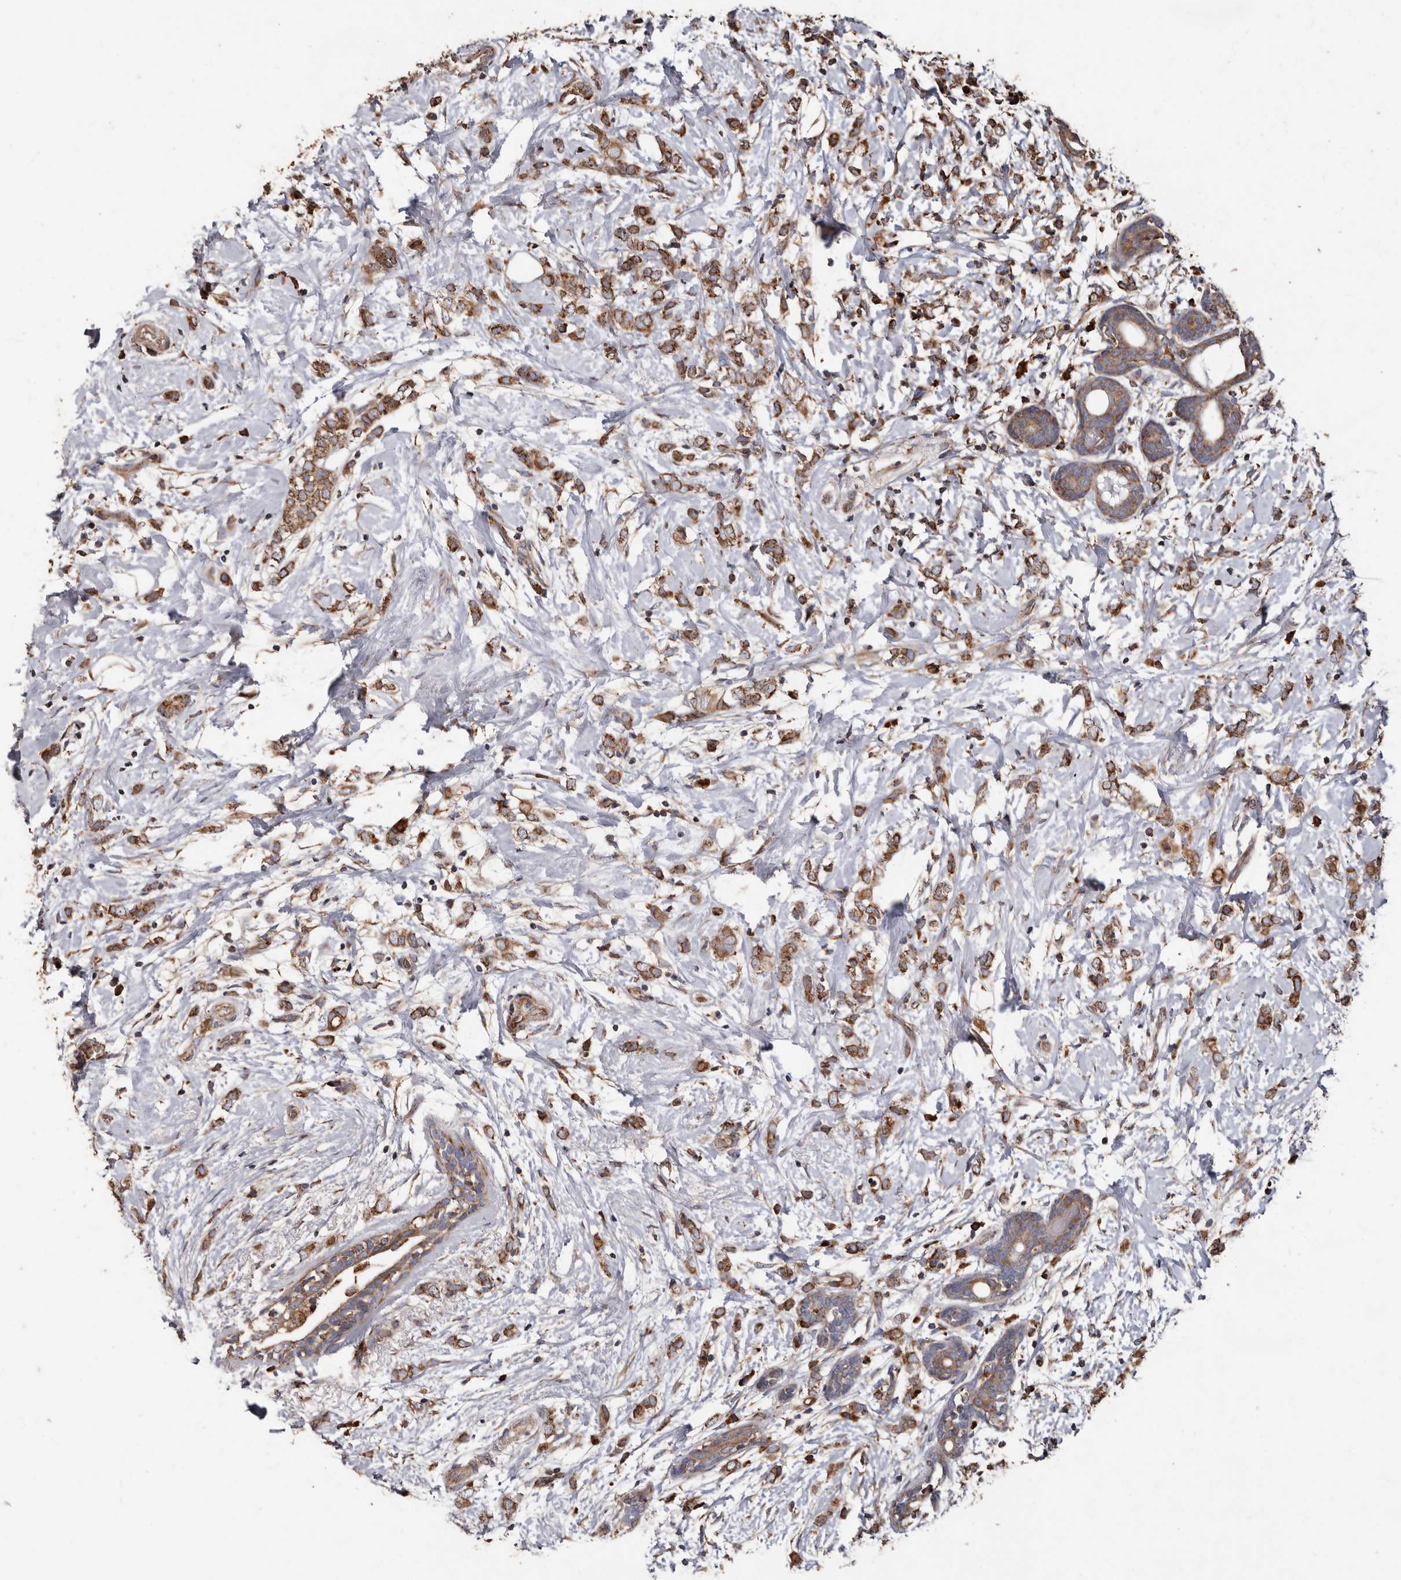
{"staining": {"intensity": "moderate", "quantity": ">75%", "location": "cytoplasmic/membranous"}, "tissue": "breast cancer", "cell_type": "Tumor cells", "image_type": "cancer", "snomed": [{"axis": "morphology", "description": "Normal tissue, NOS"}, {"axis": "morphology", "description": "Lobular carcinoma"}, {"axis": "topography", "description": "Breast"}], "caption": "Protein staining of breast cancer tissue demonstrates moderate cytoplasmic/membranous expression in about >75% of tumor cells.", "gene": "OSGIN2", "patient": {"sex": "female", "age": 47}}